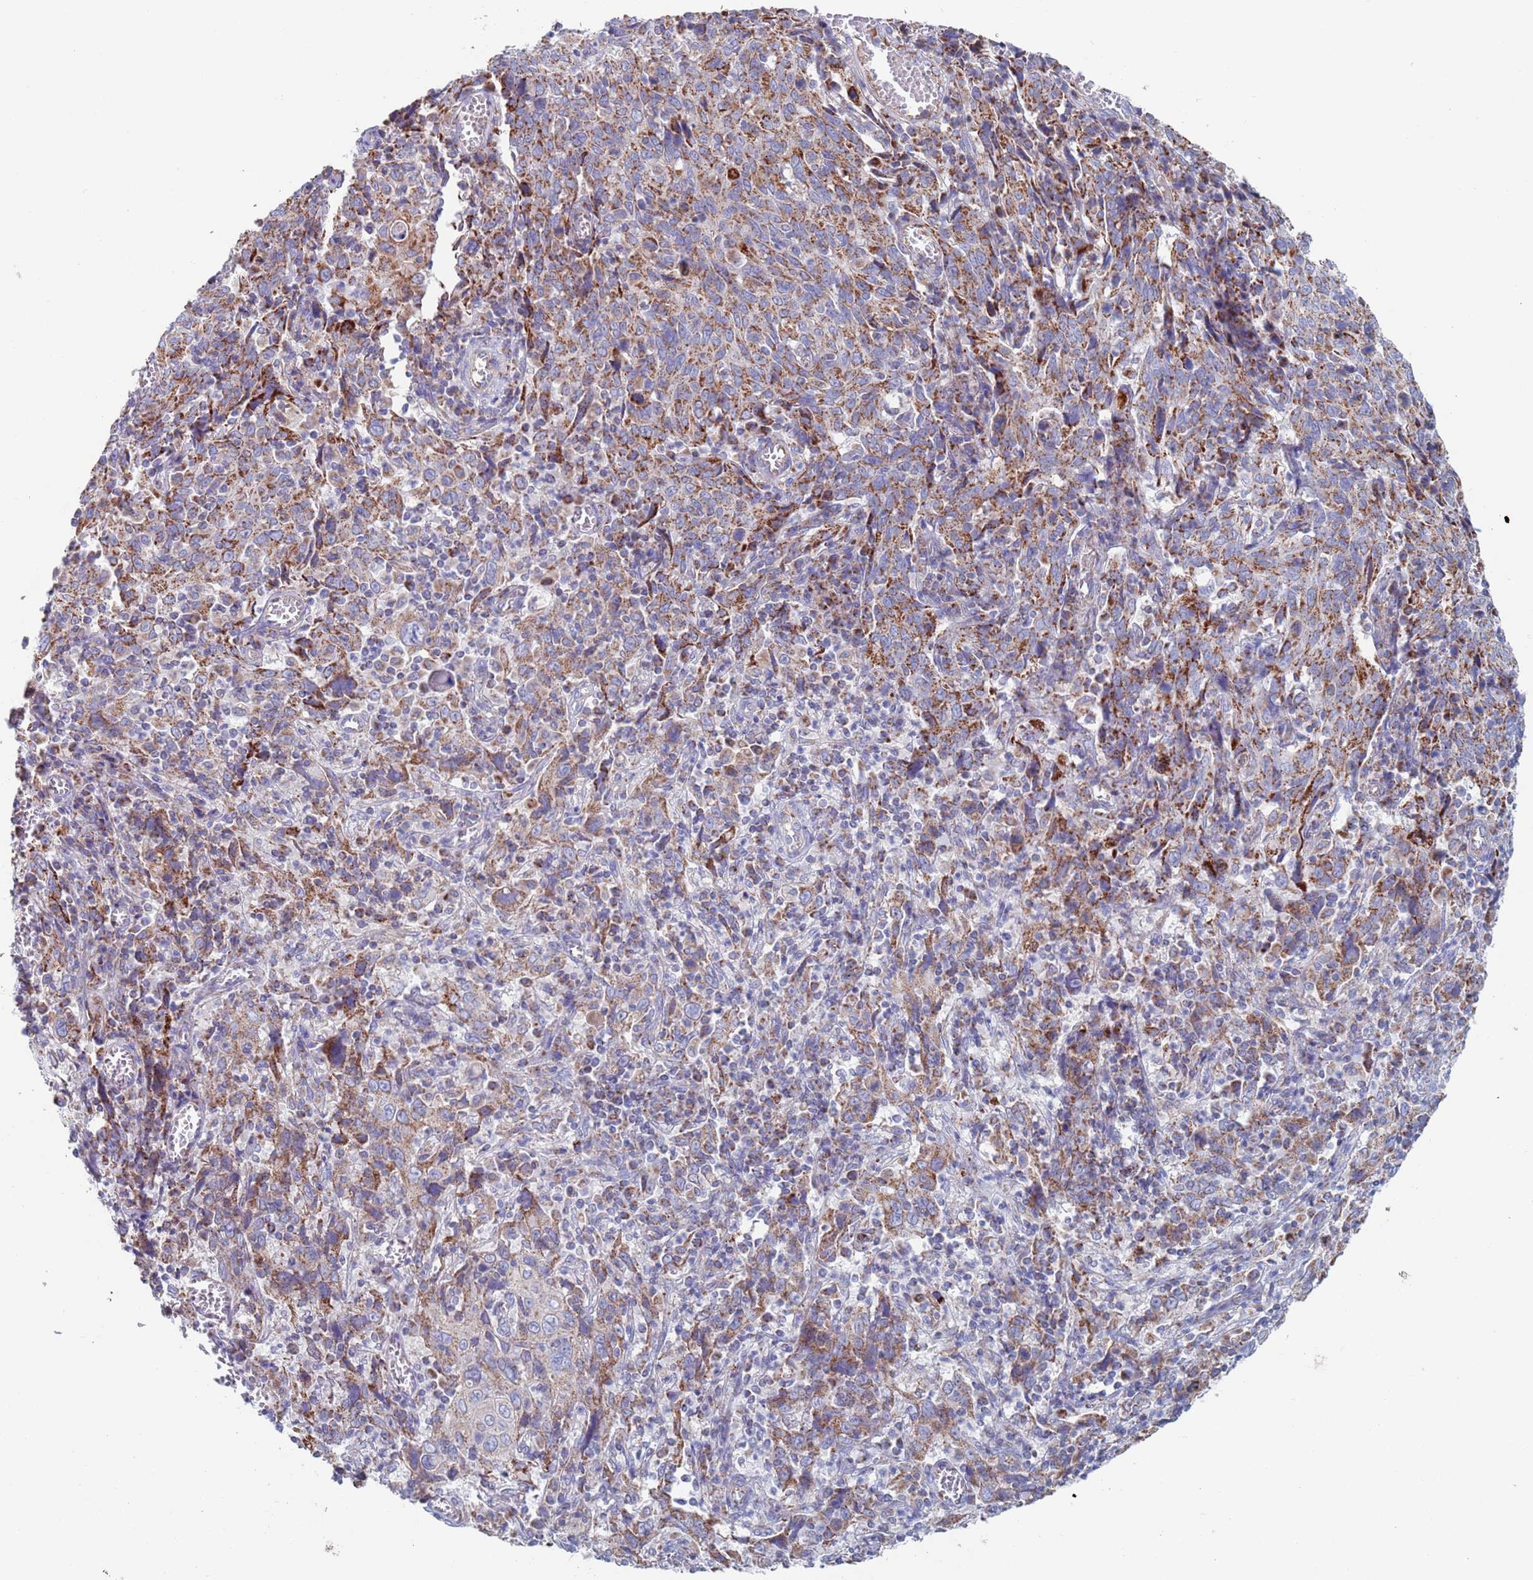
{"staining": {"intensity": "moderate", "quantity": ">75%", "location": "cytoplasmic/membranous"}, "tissue": "cervical cancer", "cell_type": "Tumor cells", "image_type": "cancer", "snomed": [{"axis": "morphology", "description": "Squamous cell carcinoma, NOS"}, {"axis": "topography", "description": "Cervix"}], "caption": "A medium amount of moderate cytoplasmic/membranous staining is appreciated in approximately >75% of tumor cells in cervical cancer tissue.", "gene": "MRPL22", "patient": {"sex": "female", "age": 46}}